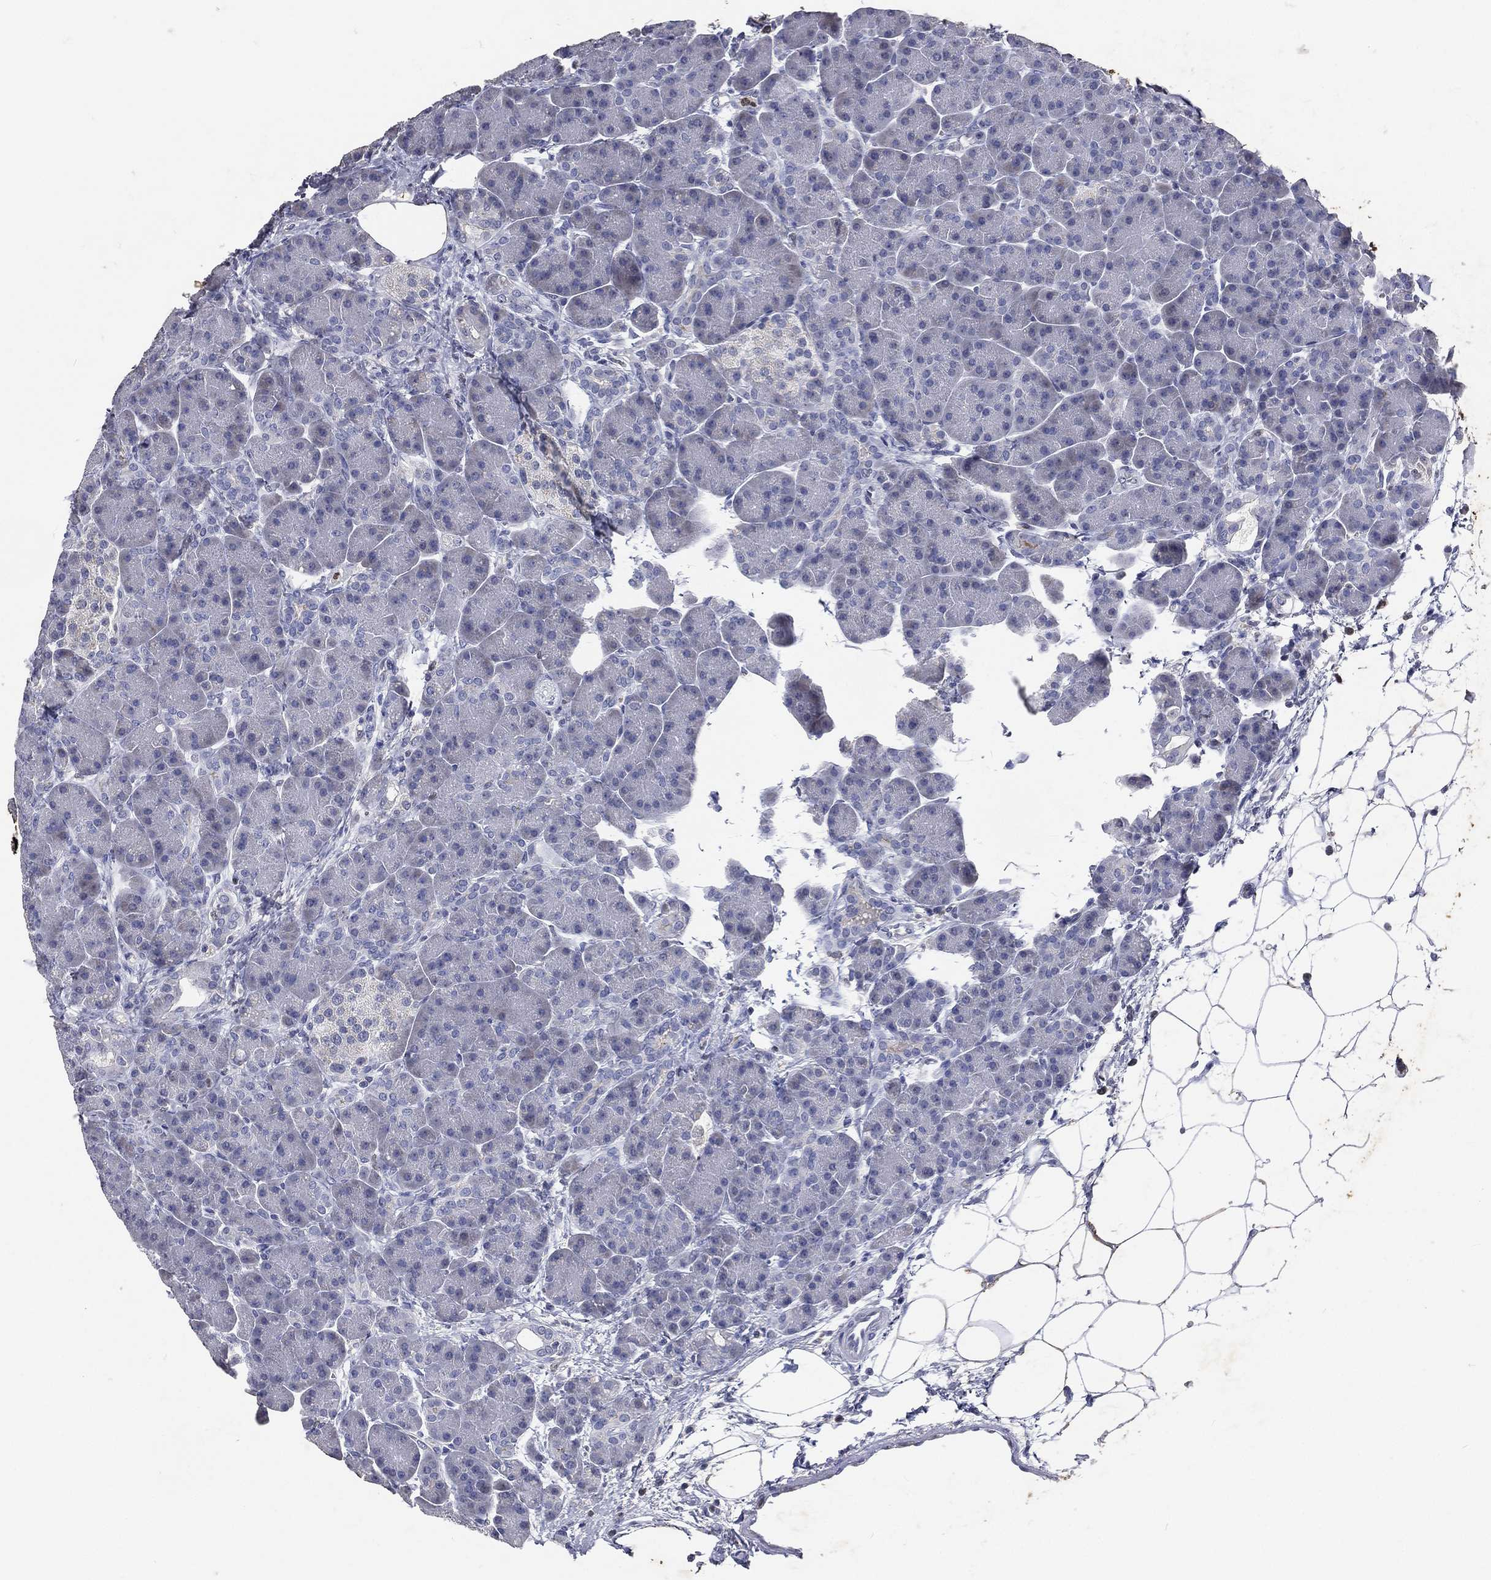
{"staining": {"intensity": "negative", "quantity": "none", "location": "none"}, "tissue": "pancreas", "cell_type": "Exocrine glandular cells", "image_type": "normal", "snomed": [{"axis": "morphology", "description": "Normal tissue, NOS"}, {"axis": "topography", "description": "Pancreas"}], "caption": "A micrograph of pancreas stained for a protein reveals no brown staining in exocrine glandular cells. (Brightfield microscopy of DAB (3,3'-diaminobenzidine) immunohistochemistry at high magnification).", "gene": "SLC34A2", "patient": {"sex": "female", "age": 63}}